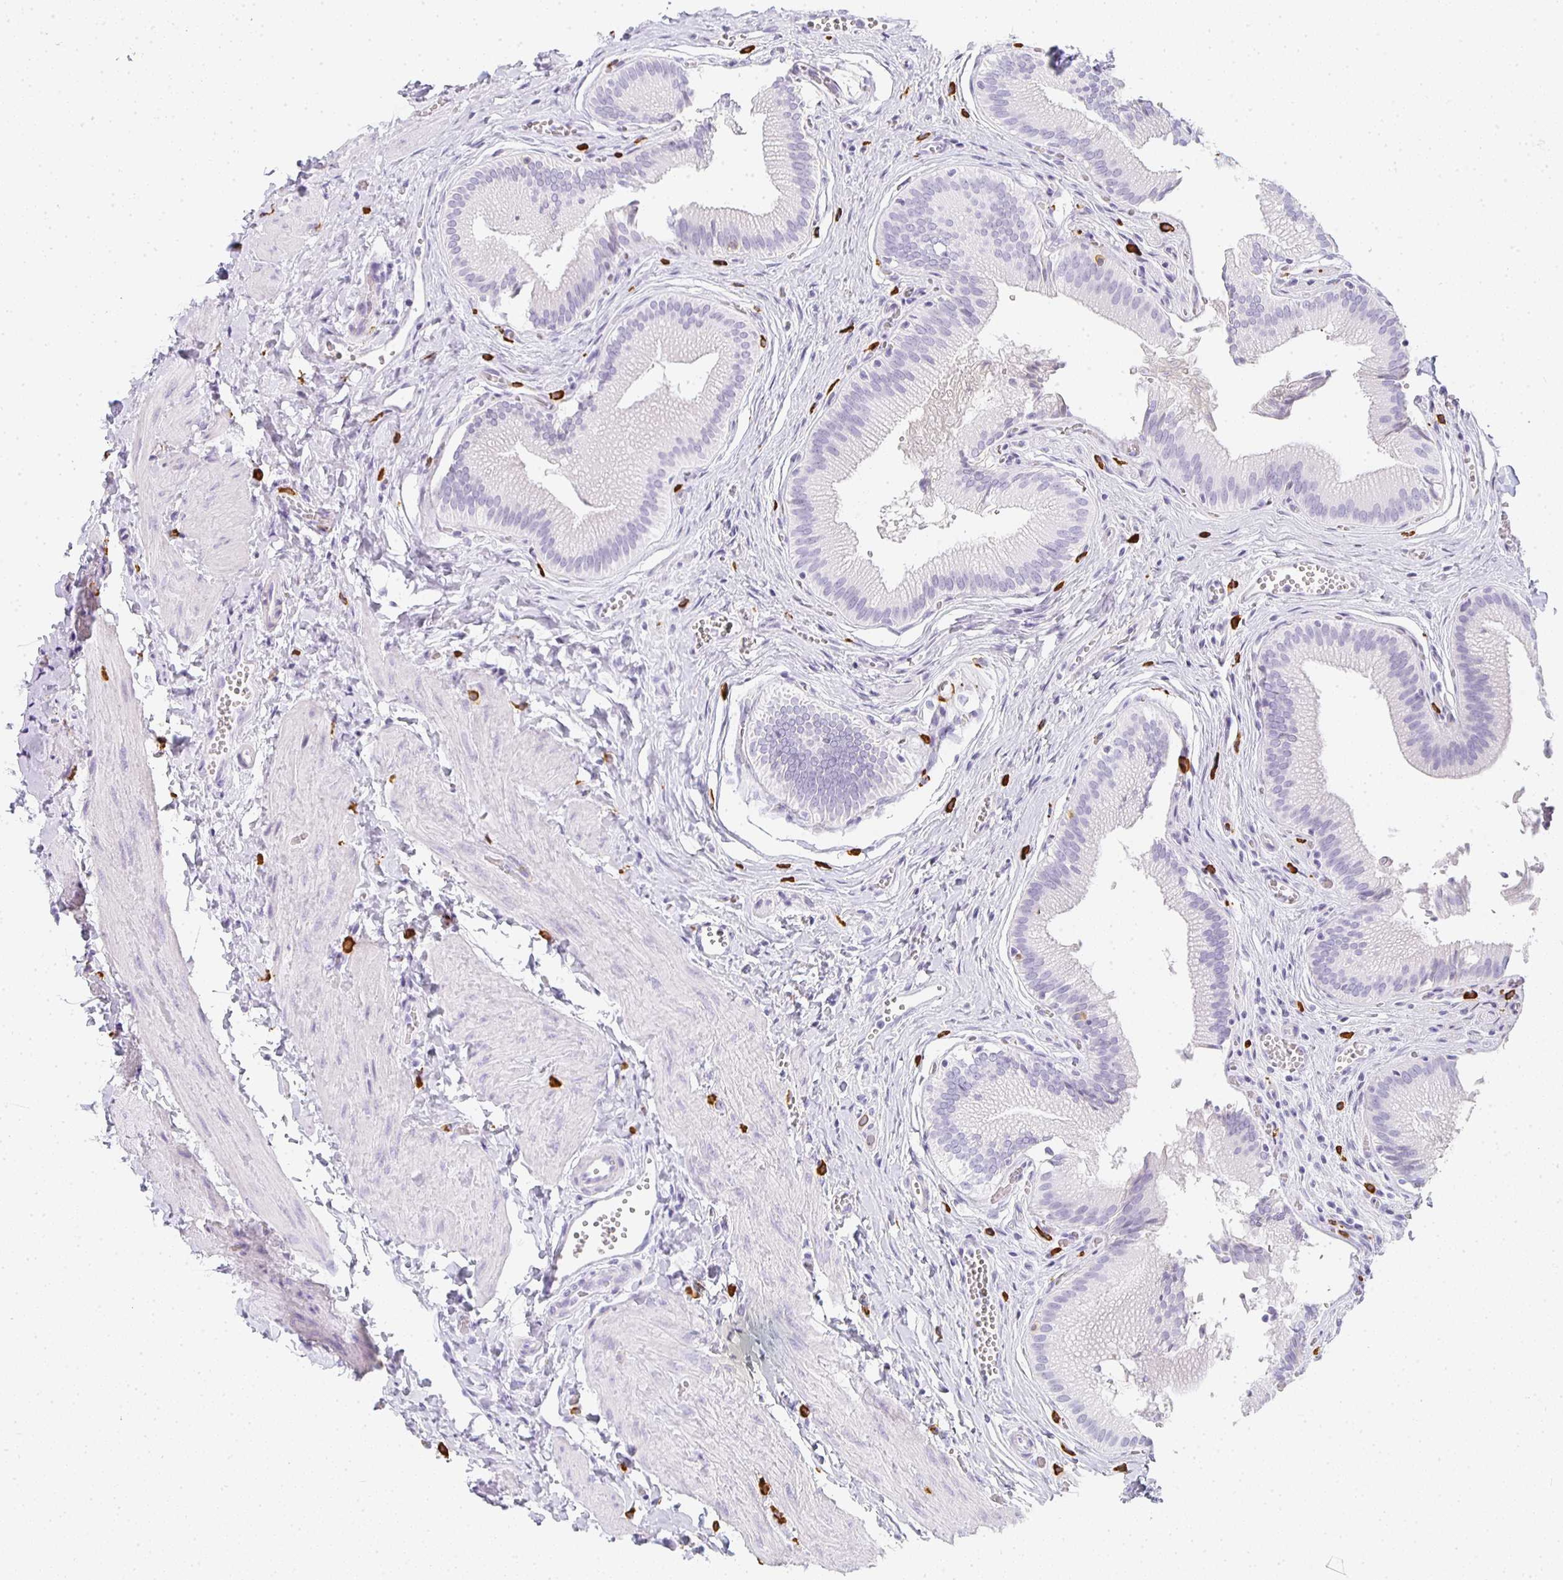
{"staining": {"intensity": "negative", "quantity": "none", "location": "none"}, "tissue": "gallbladder", "cell_type": "Glandular cells", "image_type": "normal", "snomed": [{"axis": "morphology", "description": "Normal tissue, NOS"}, {"axis": "topography", "description": "Gallbladder"}], "caption": "Normal gallbladder was stained to show a protein in brown. There is no significant expression in glandular cells.", "gene": "TPSD1", "patient": {"sex": "male", "age": 17}}